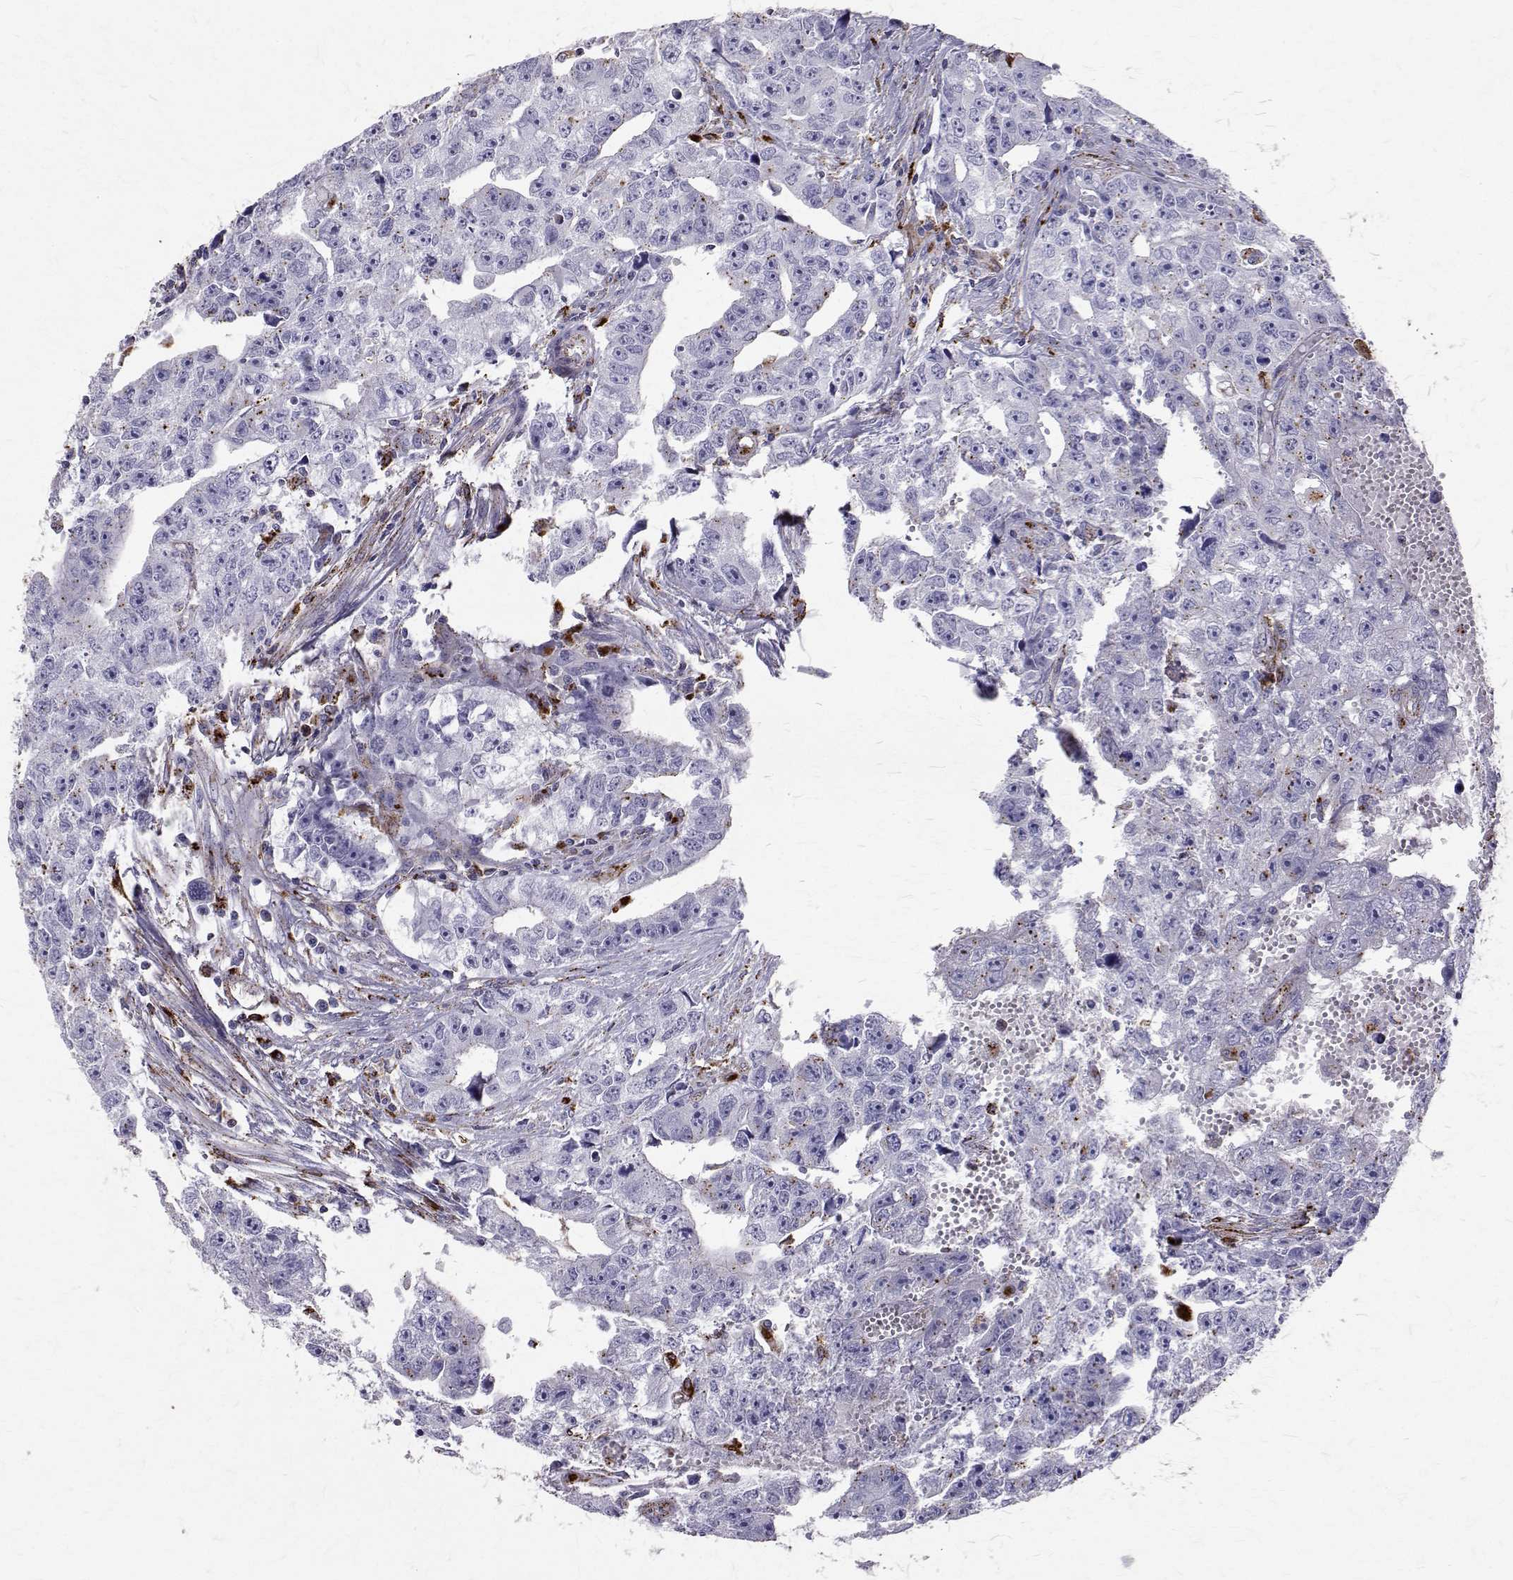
{"staining": {"intensity": "negative", "quantity": "none", "location": "none"}, "tissue": "testis cancer", "cell_type": "Tumor cells", "image_type": "cancer", "snomed": [{"axis": "morphology", "description": "Carcinoma, Embryonal, NOS"}, {"axis": "morphology", "description": "Teratoma, malignant, NOS"}, {"axis": "topography", "description": "Testis"}], "caption": "Testis cancer was stained to show a protein in brown. There is no significant staining in tumor cells. Nuclei are stained in blue.", "gene": "TPP1", "patient": {"sex": "male", "age": 24}}